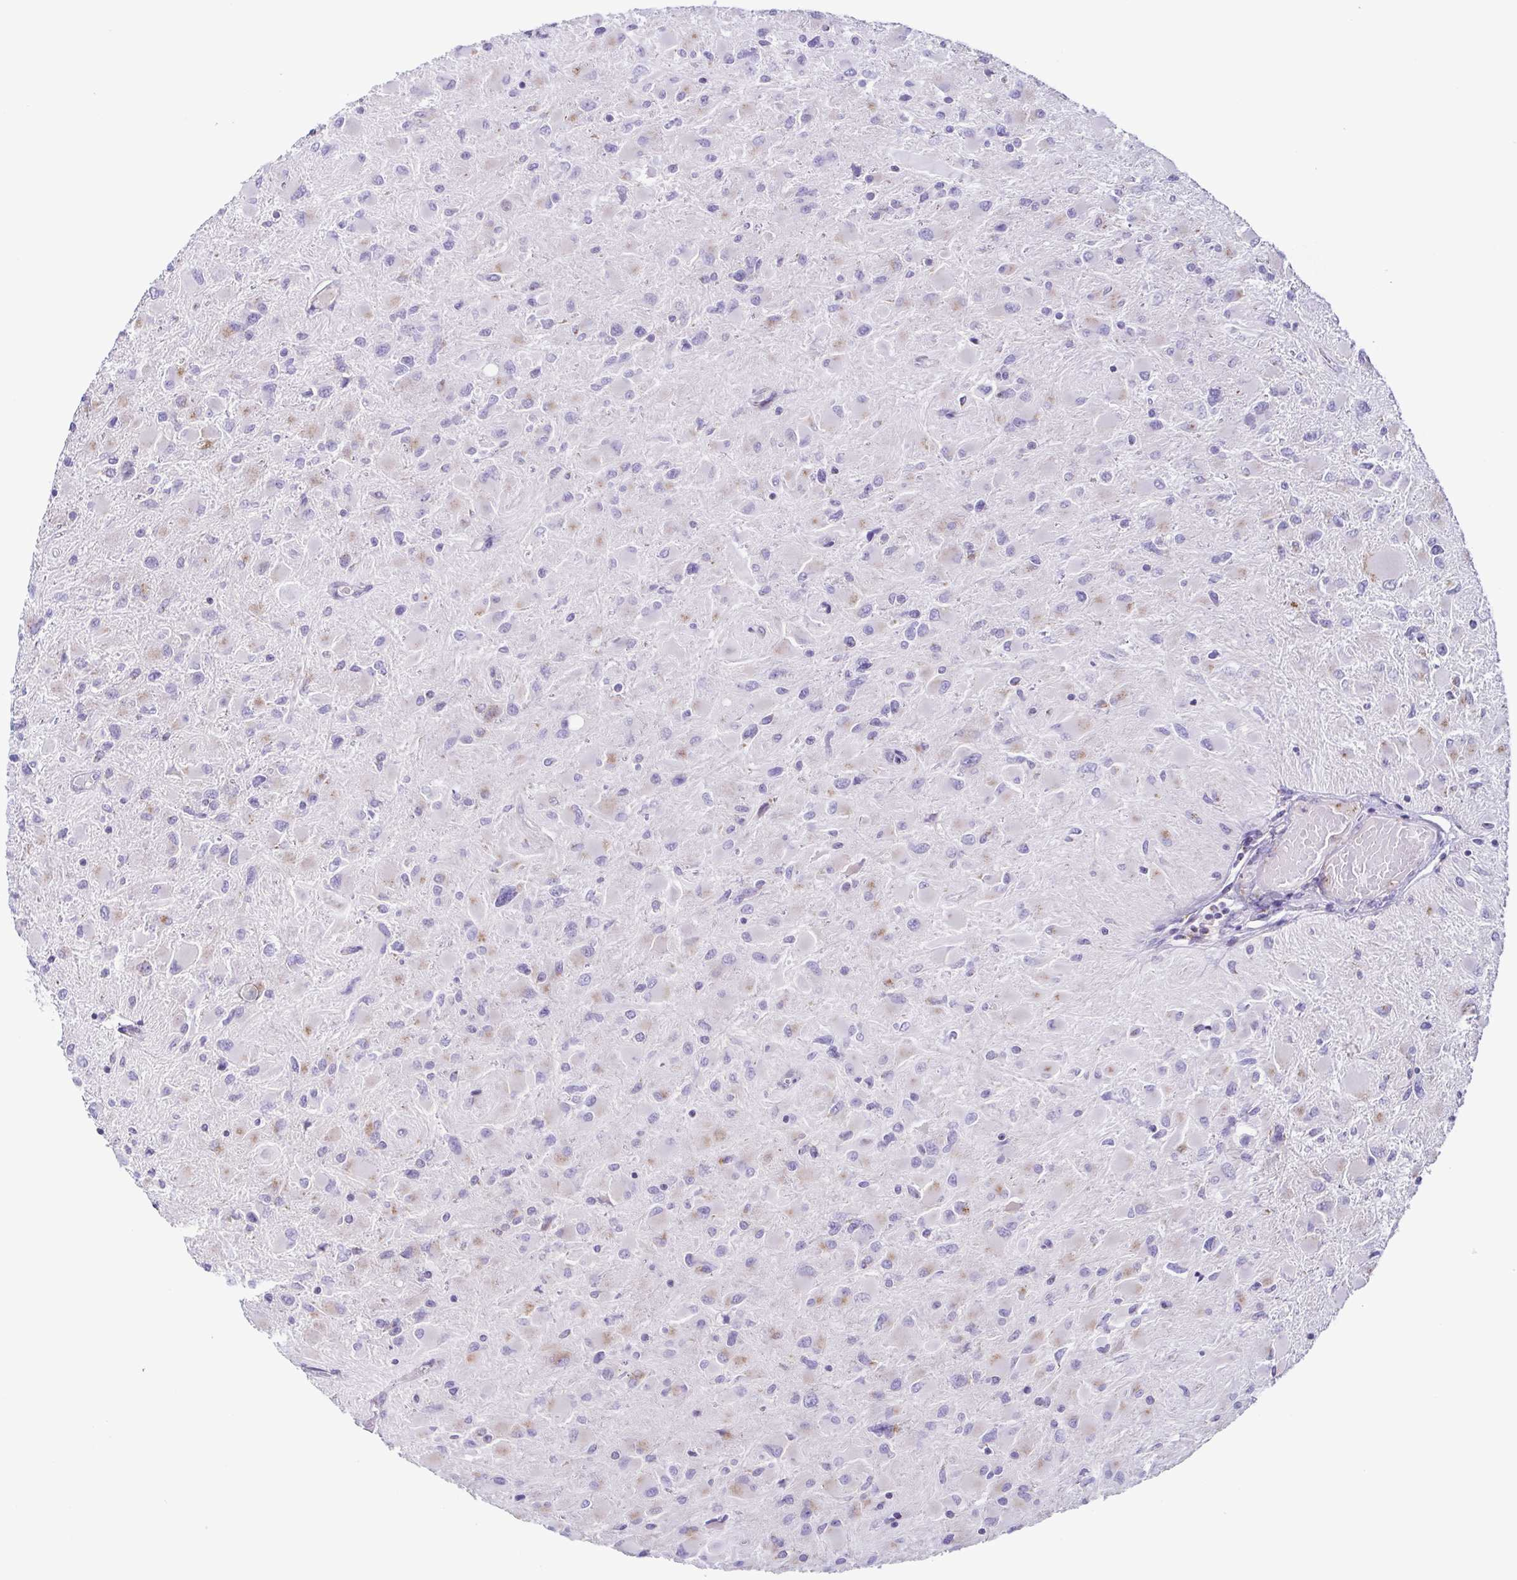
{"staining": {"intensity": "weak", "quantity": "<25%", "location": "cytoplasmic/membranous"}, "tissue": "glioma", "cell_type": "Tumor cells", "image_type": "cancer", "snomed": [{"axis": "morphology", "description": "Glioma, malignant, High grade"}, {"axis": "topography", "description": "Cerebral cortex"}], "caption": "A histopathology image of glioma stained for a protein displays no brown staining in tumor cells.", "gene": "COL17A1", "patient": {"sex": "female", "age": 36}}